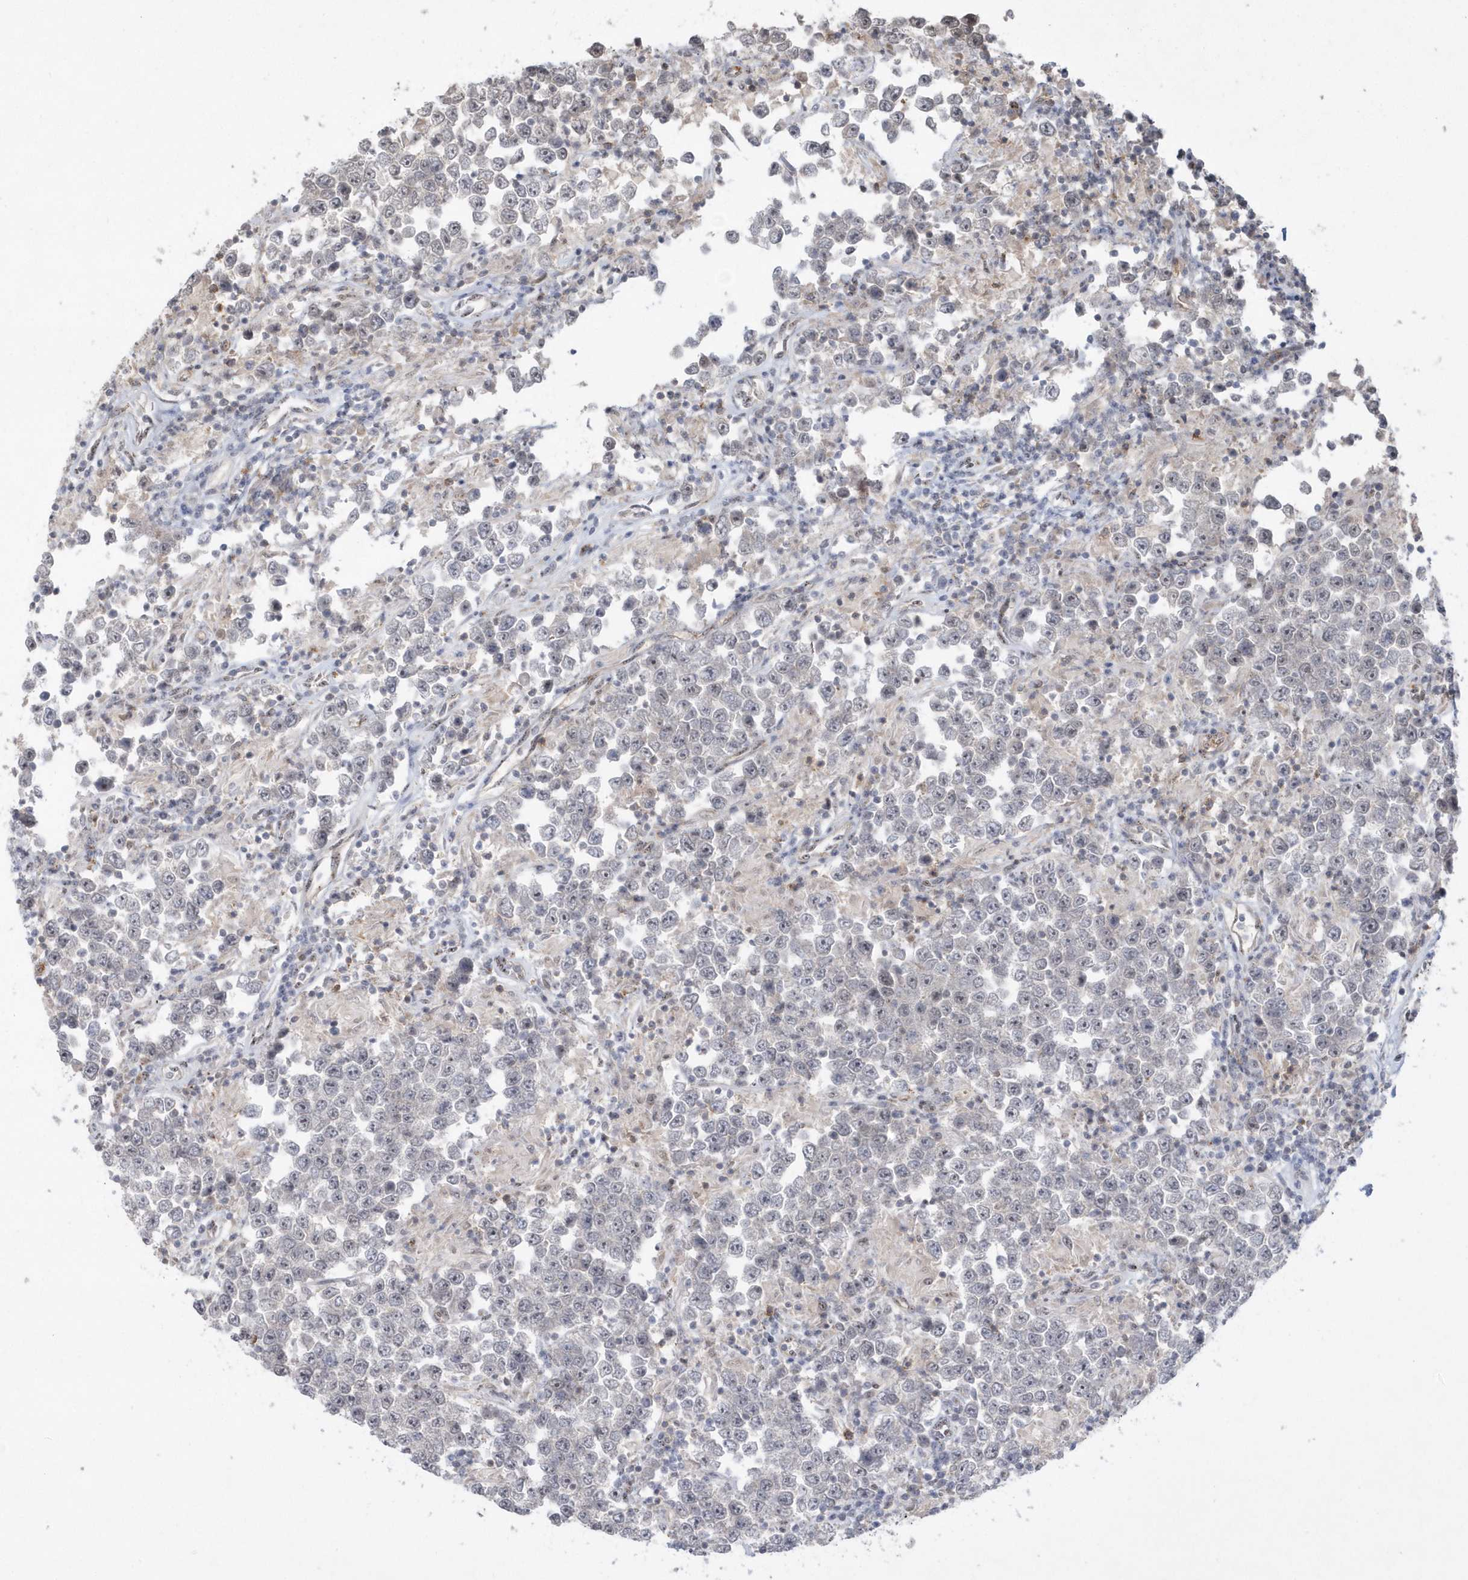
{"staining": {"intensity": "negative", "quantity": "none", "location": "none"}, "tissue": "testis cancer", "cell_type": "Tumor cells", "image_type": "cancer", "snomed": [{"axis": "morphology", "description": "Normal tissue, NOS"}, {"axis": "morphology", "description": "Urothelial carcinoma, High grade"}, {"axis": "morphology", "description": "Seminoma, NOS"}, {"axis": "morphology", "description": "Carcinoma, Embryonal, NOS"}, {"axis": "topography", "description": "Urinary bladder"}, {"axis": "topography", "description": "Testis"}], "caption": "A photomicrograph of testis cancer (embryonal carcinoma) stained for a protein shows no brown staining in tumor cells. (Stains: DAB IHC with hematoxylin counter stain, Microscopy: brightfield microscopy at high magnification).", "gene": "CRIP3", "patient": {"sex": "male", "age": 41}}